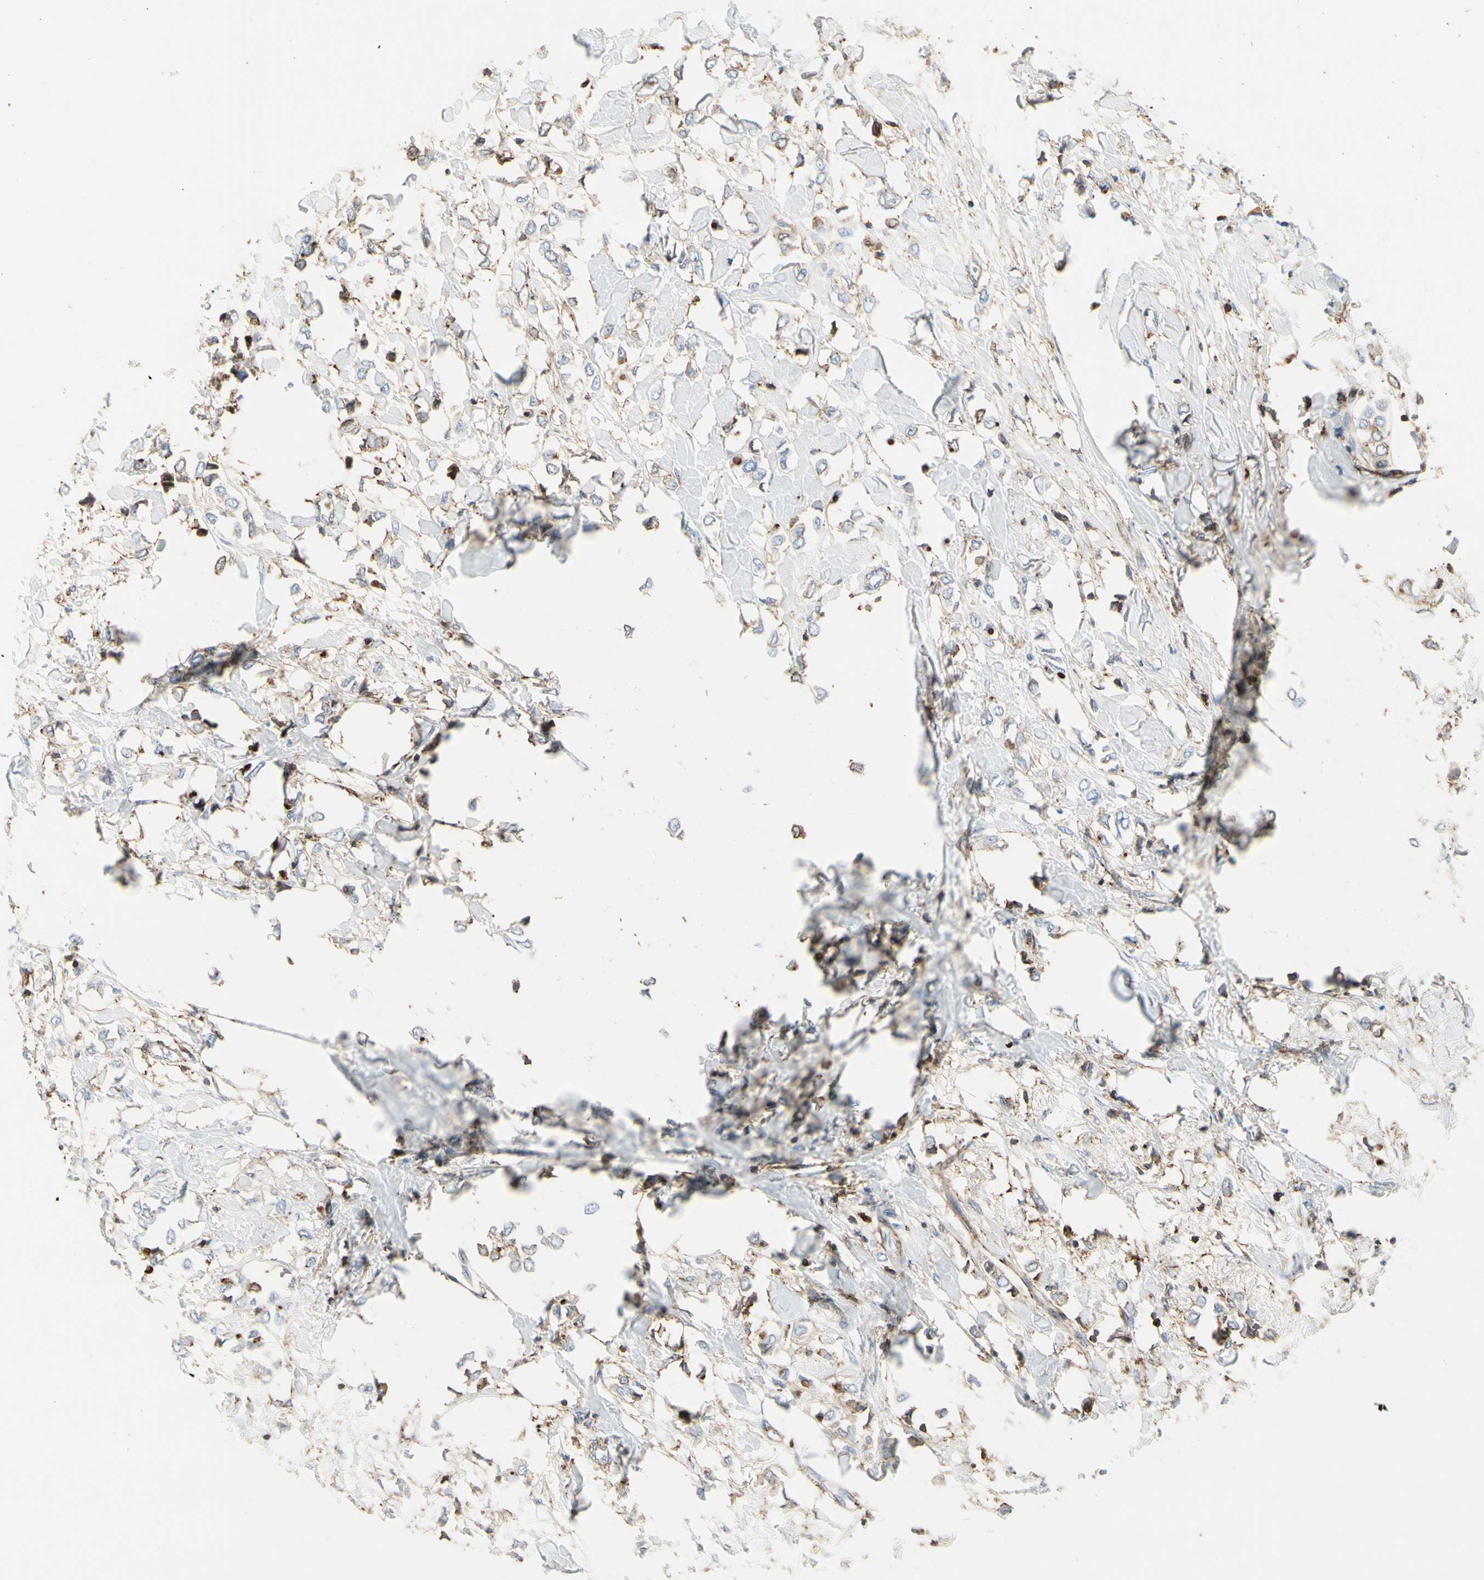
{"staining": {"intensity": "weak", "quantity": "<25%", "location": "cytoplasmic/membranous"}, "tissue": "breast cancer", "cell_type": "Tumor cells", "image_type": "cancer", "snomed": [{"axis": "morphology", "description": "Lobular carcinoma"}, {"axis": "topography", "description": "Breast"}], "caption": "Immunohistochemical staining of breast lobular carcinoma demonstrates no significant positivity in tumor cells.", "gene": "CLEC2B", "patient": {"sex": "female", "age": 51}}